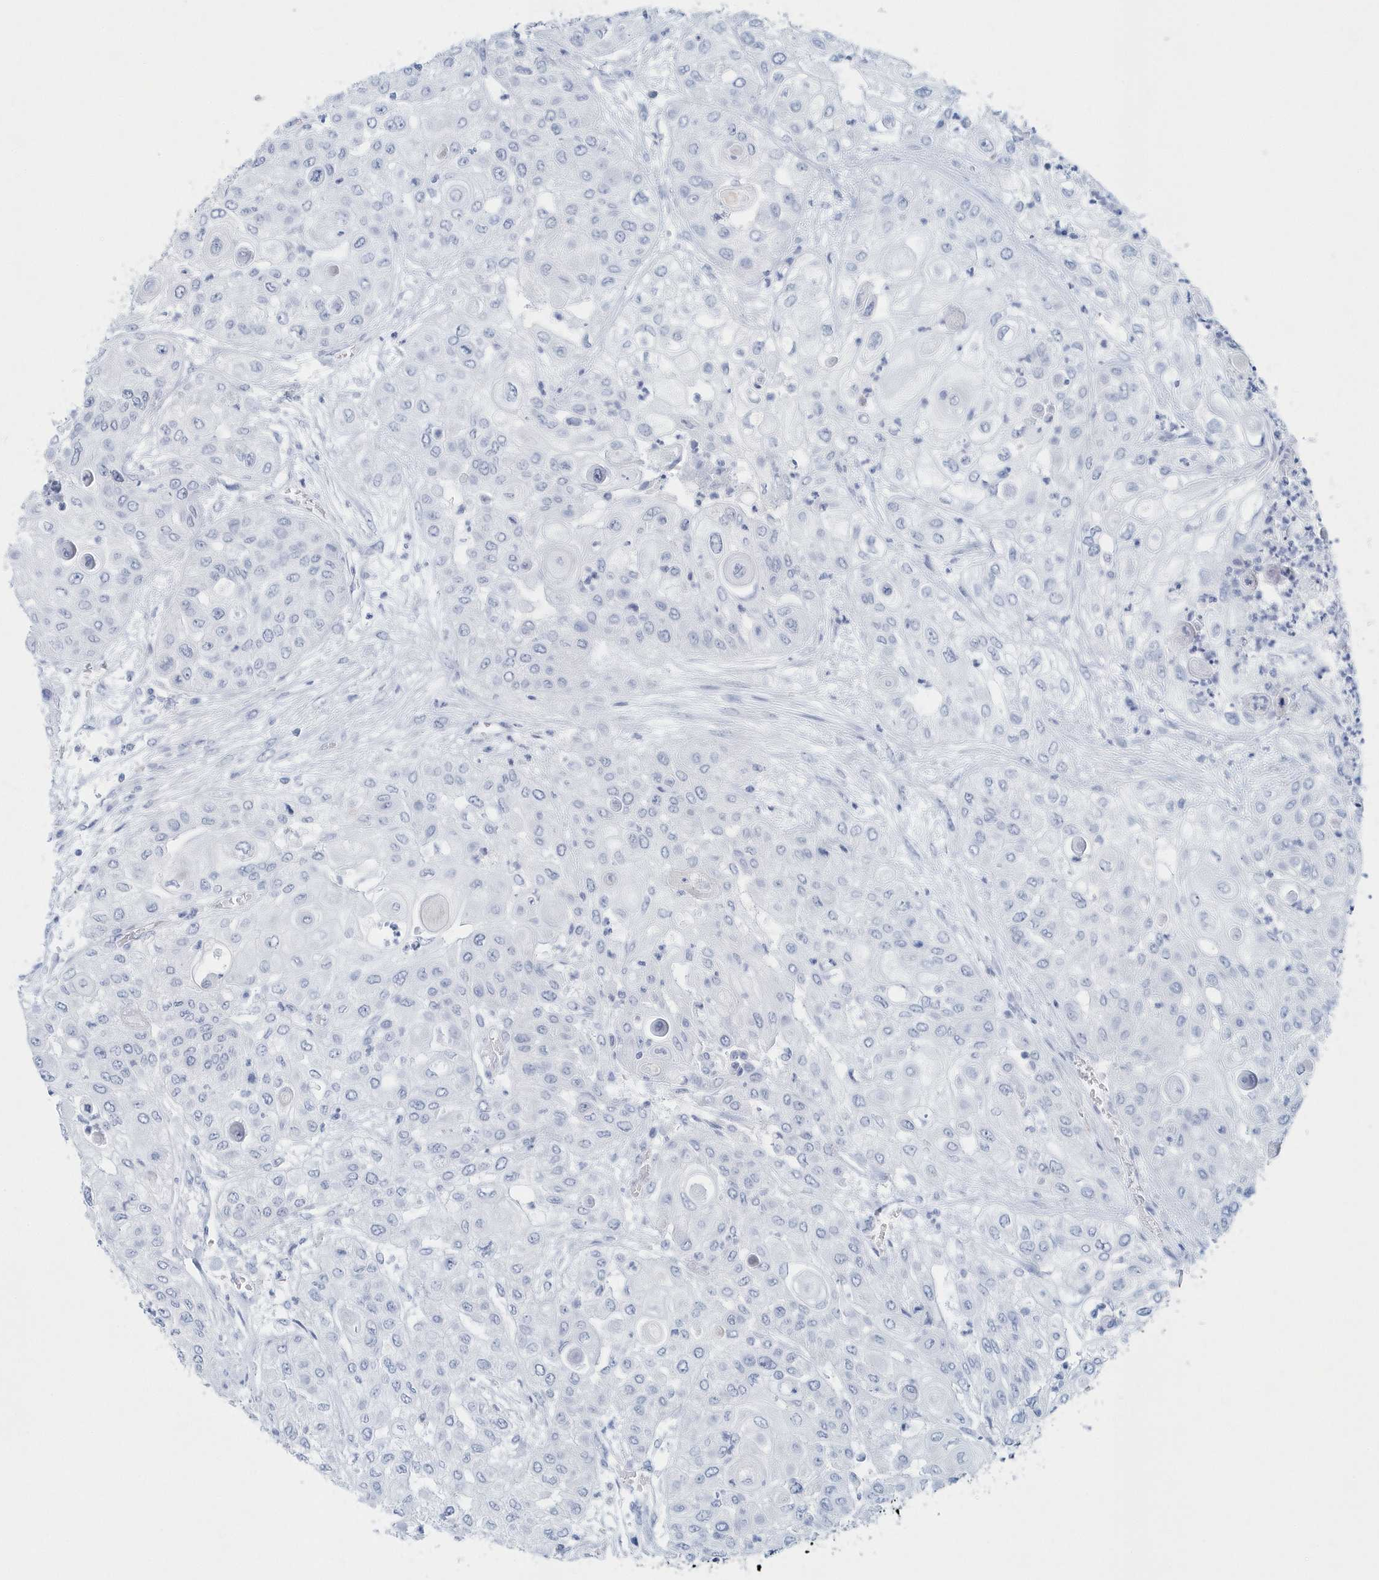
{"staining": {"intensity": "negative", "quantity": "none", "location": "none"}, "tissue": "urothelial cancer", "cell_type": "Tumor cells", "image_type": "cancer", "snomed": [{"axis": "morphology", "description": "Urothelial carcinoma, High grade"}, {"axis": "topography", "description": "Urinary bladder"}], "caption": "A high-resolution histopathology image shows IHC staining of urothelial cancer, which shows no significant staining in tumor cells.", "gene": "PTPRO", "patient": {"sex": "female", "age": 79}}